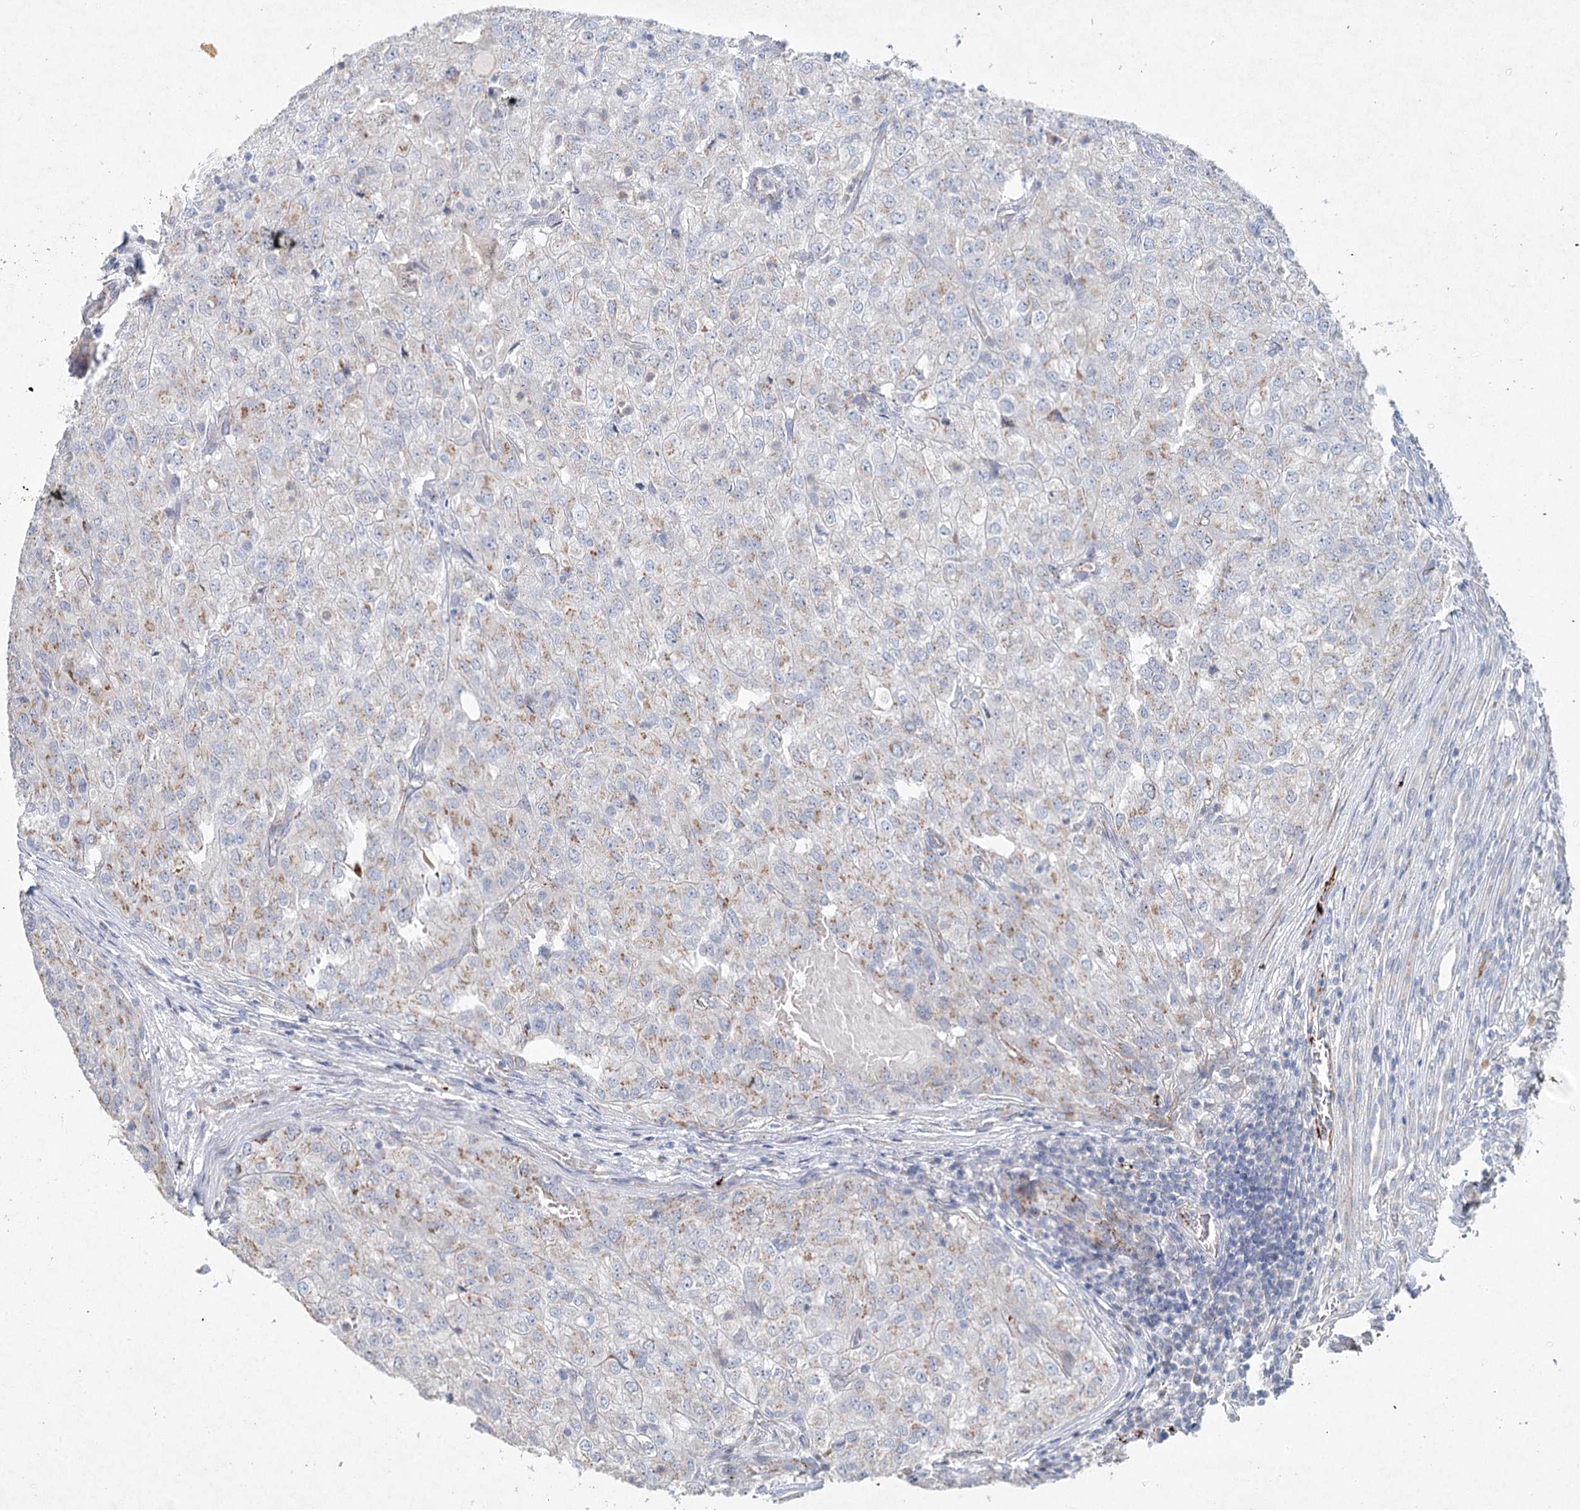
{"staining": {"intensity": "weak", "quantity": "25%-75%", "location": "cytoplasmic/membranous"}, "tissue": "renal cancer", "cell_type": "Tumor cells", "image_type": "cancer", "snomed": [{"axis": "morphology", "description": "Adenocarcinoma, NOS"}, {"axis": "topography", "description": "Kidney"}], "caption": "An IHC histopathology image of tumor tissue is shown. Protein staining in brown labels weak cytoplasmic/membranous positivity in renal adenocarcinoma within tumor cells.", "gene": "RFX6", "patient": {"sex": "female", "age": 54}}